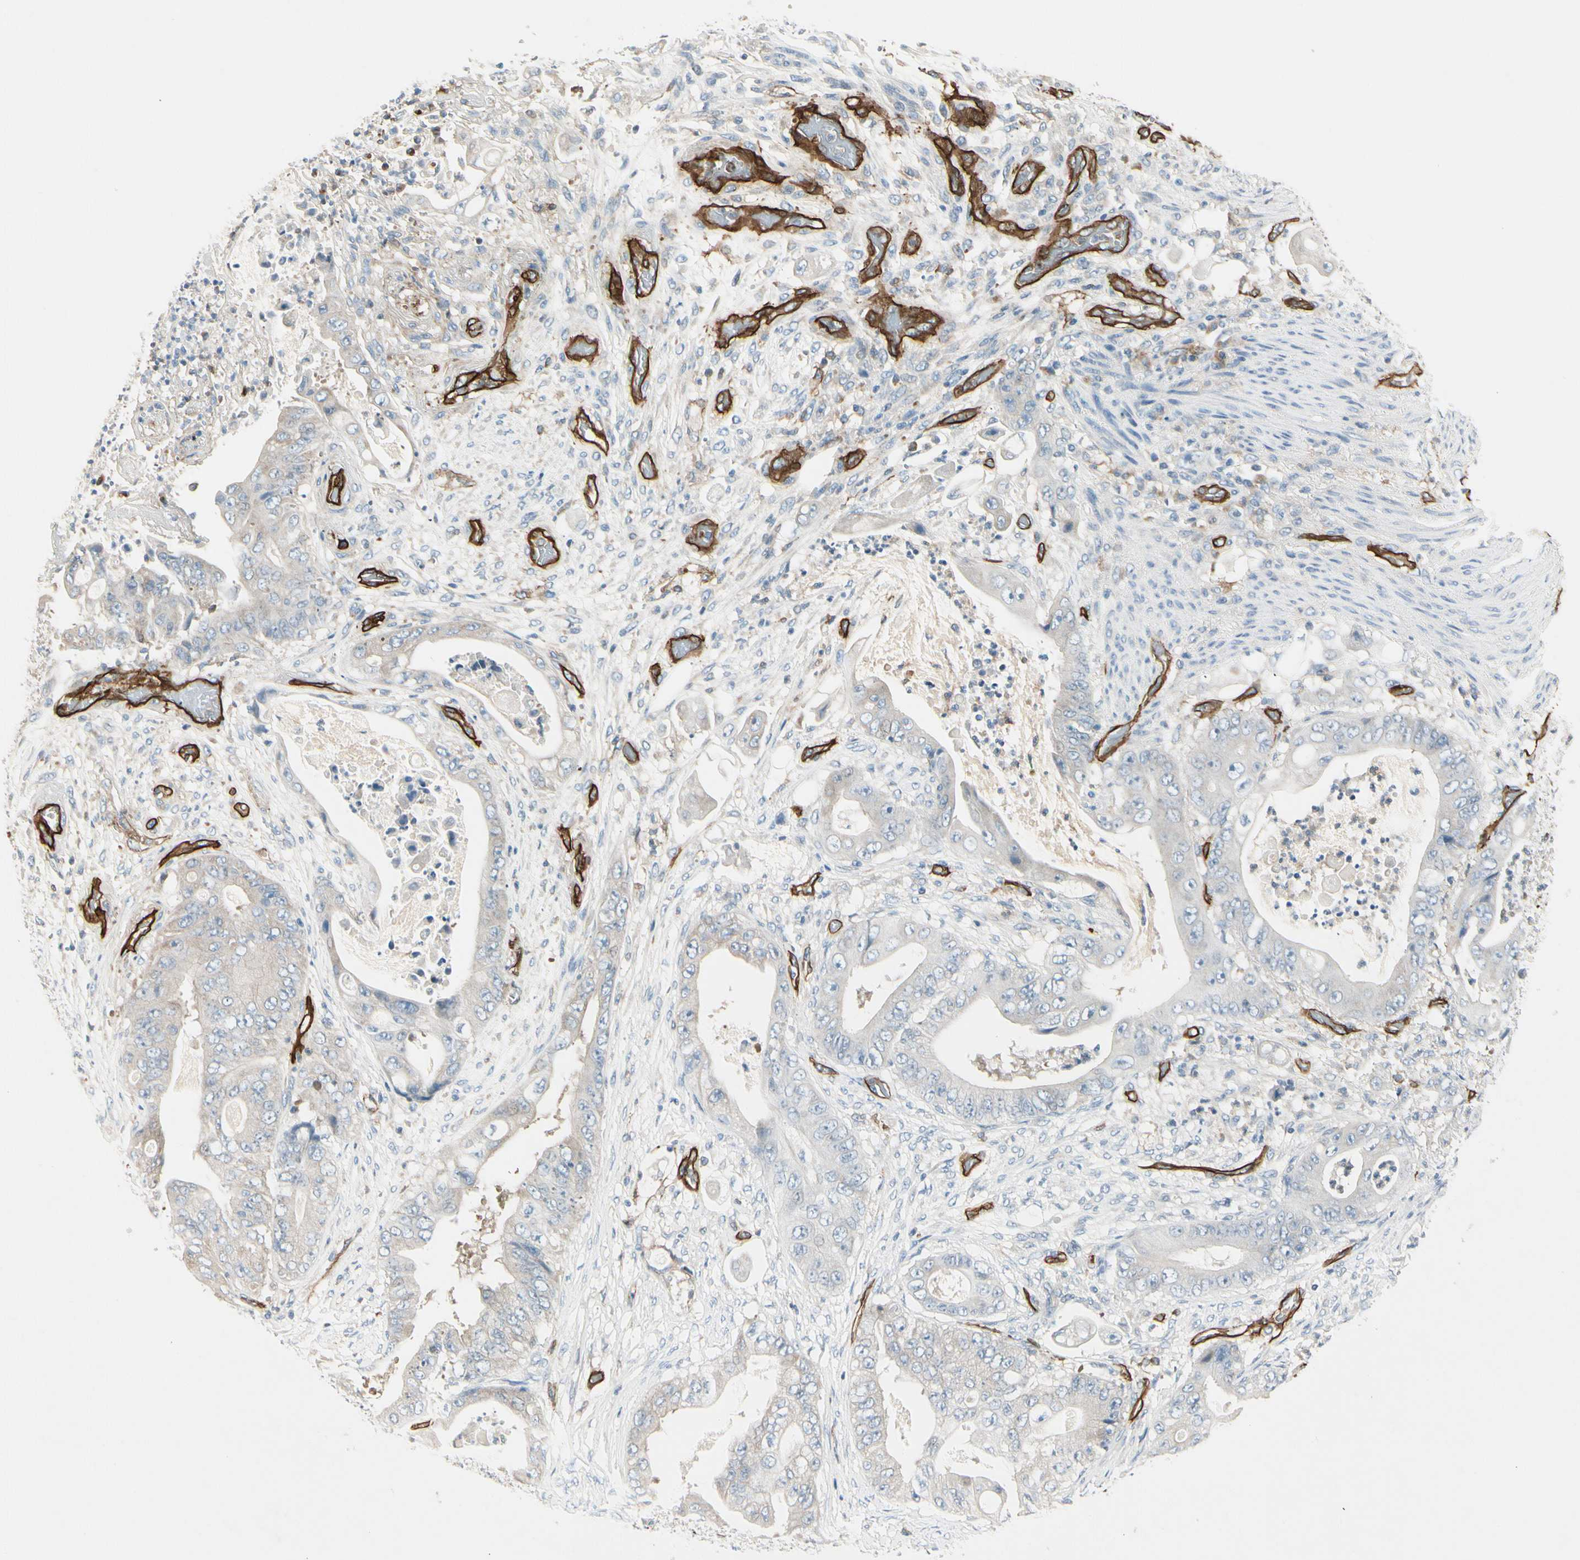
{"staining": {"intensity": "negative", "quantity": "none", "location": "none"}, "tissue": "stomach cancer", "cell_type": "Tumor cells", "image_type": "cancer", "snomed": [{"axis": "morphology", "description": "Adenocarcinoma, NOS"}, {"axis": "topography", "description": "Stomach"}], "caption": "Immunohistochemistry image of neoplastic tissue: stomach cancer stained with DAB reveals no significant protein positivity in tumor cells. The staining is performed using DAB (3,3'-diaminobenzidine) brown chromogen with nuclei counter-stained in using hematoxylin.", "gene": "CD93", "patient": {"sex": "female", "age": 73}}